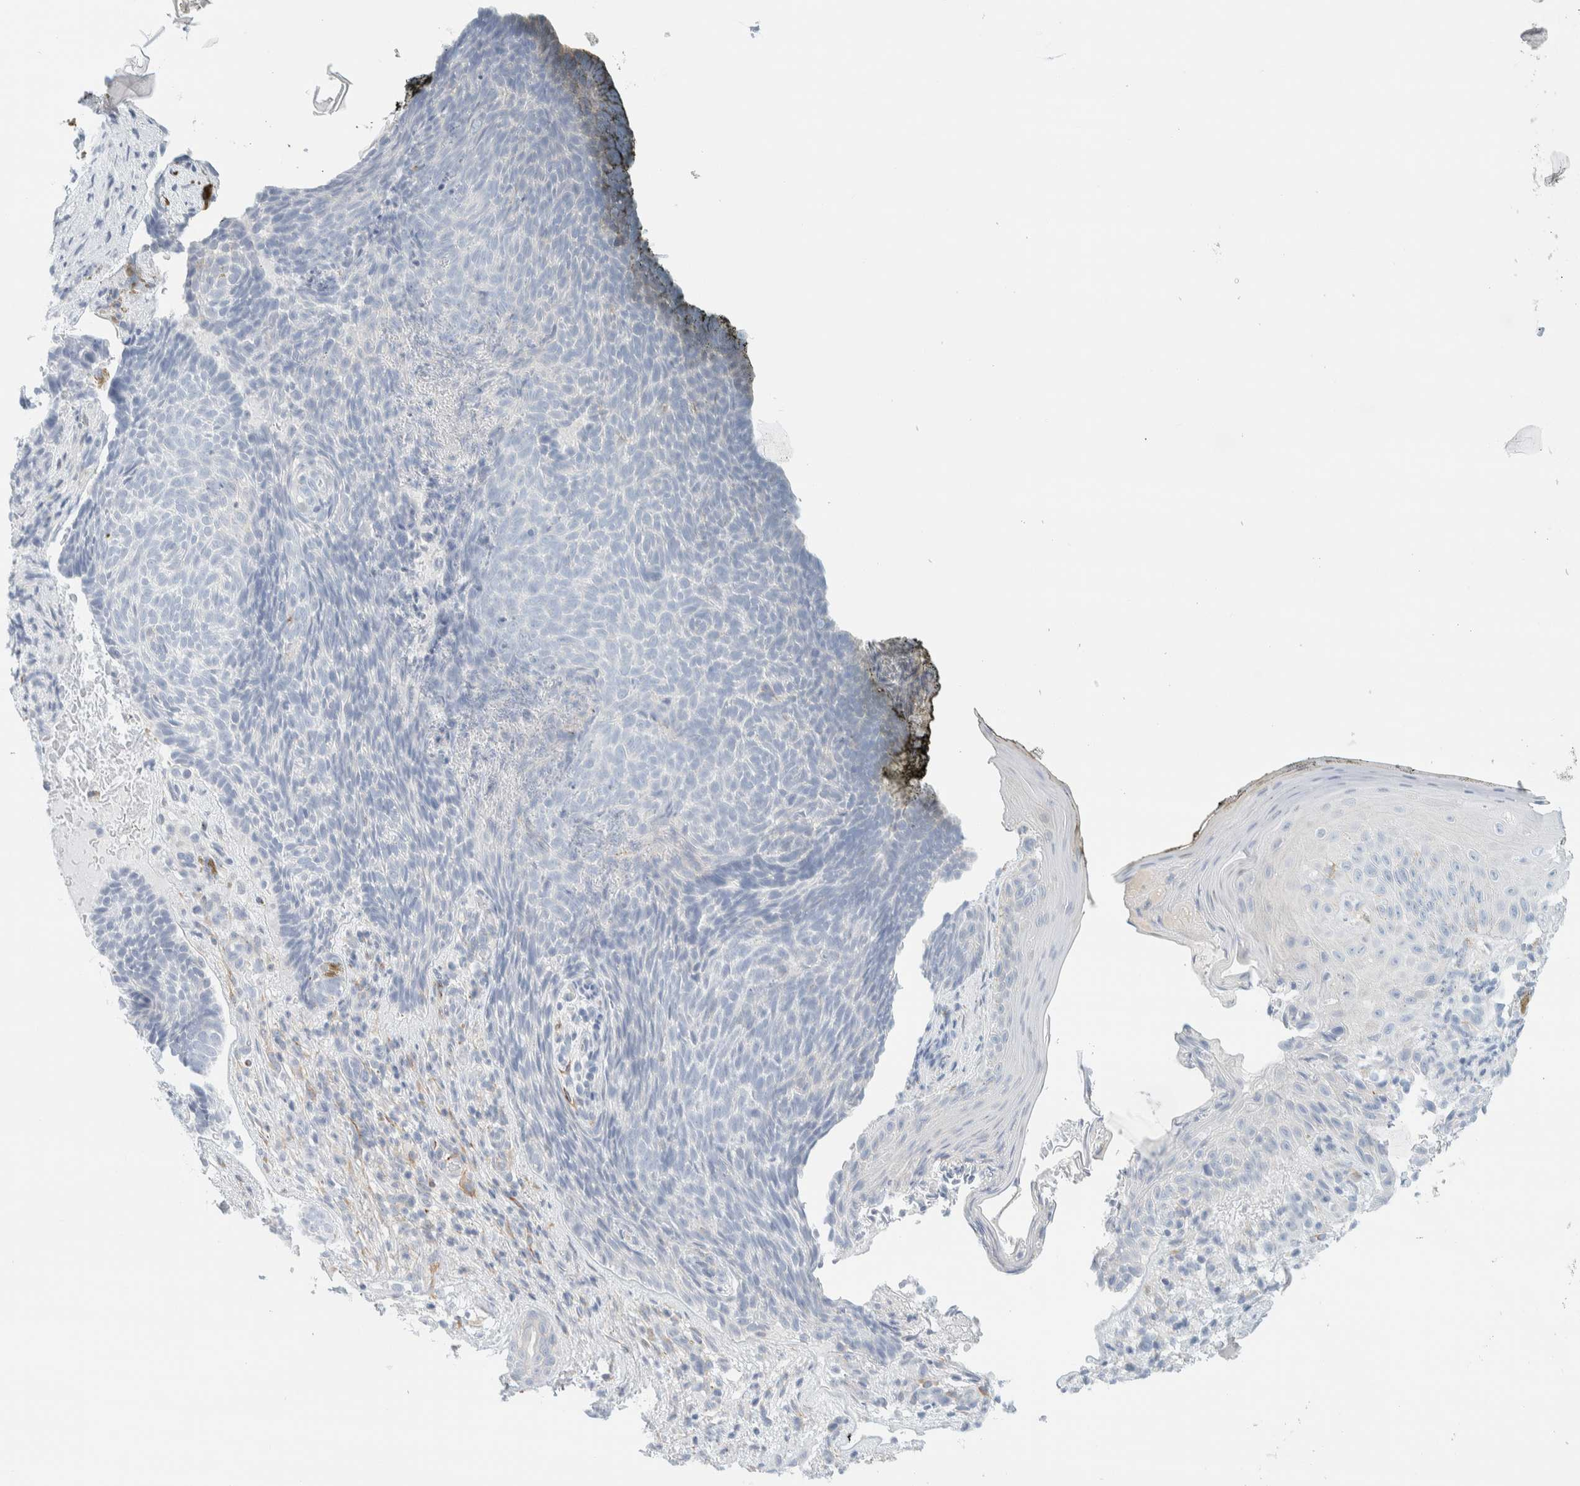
{"staining": {"intensity": "negative", "quantity": "none", "location": "none"}, "tissue": "skin cancer", "cell_type": "Tumor cells", "image_type": "cancer", "snomed": [{"axis": "morphology", "description": "Basal cell carcinoma"}, {"axis": "topography", "description": "Skin"}], "caption": "Immunohistochemistry (IHC) photomicrograph of neoplastic tissue: skin cancer (basal cell carcinoma) stained with DAB displays no significant protein staining in tumor cells.", "gene": "ATCAY", "patient": {"sex": "male", "age": 61}}